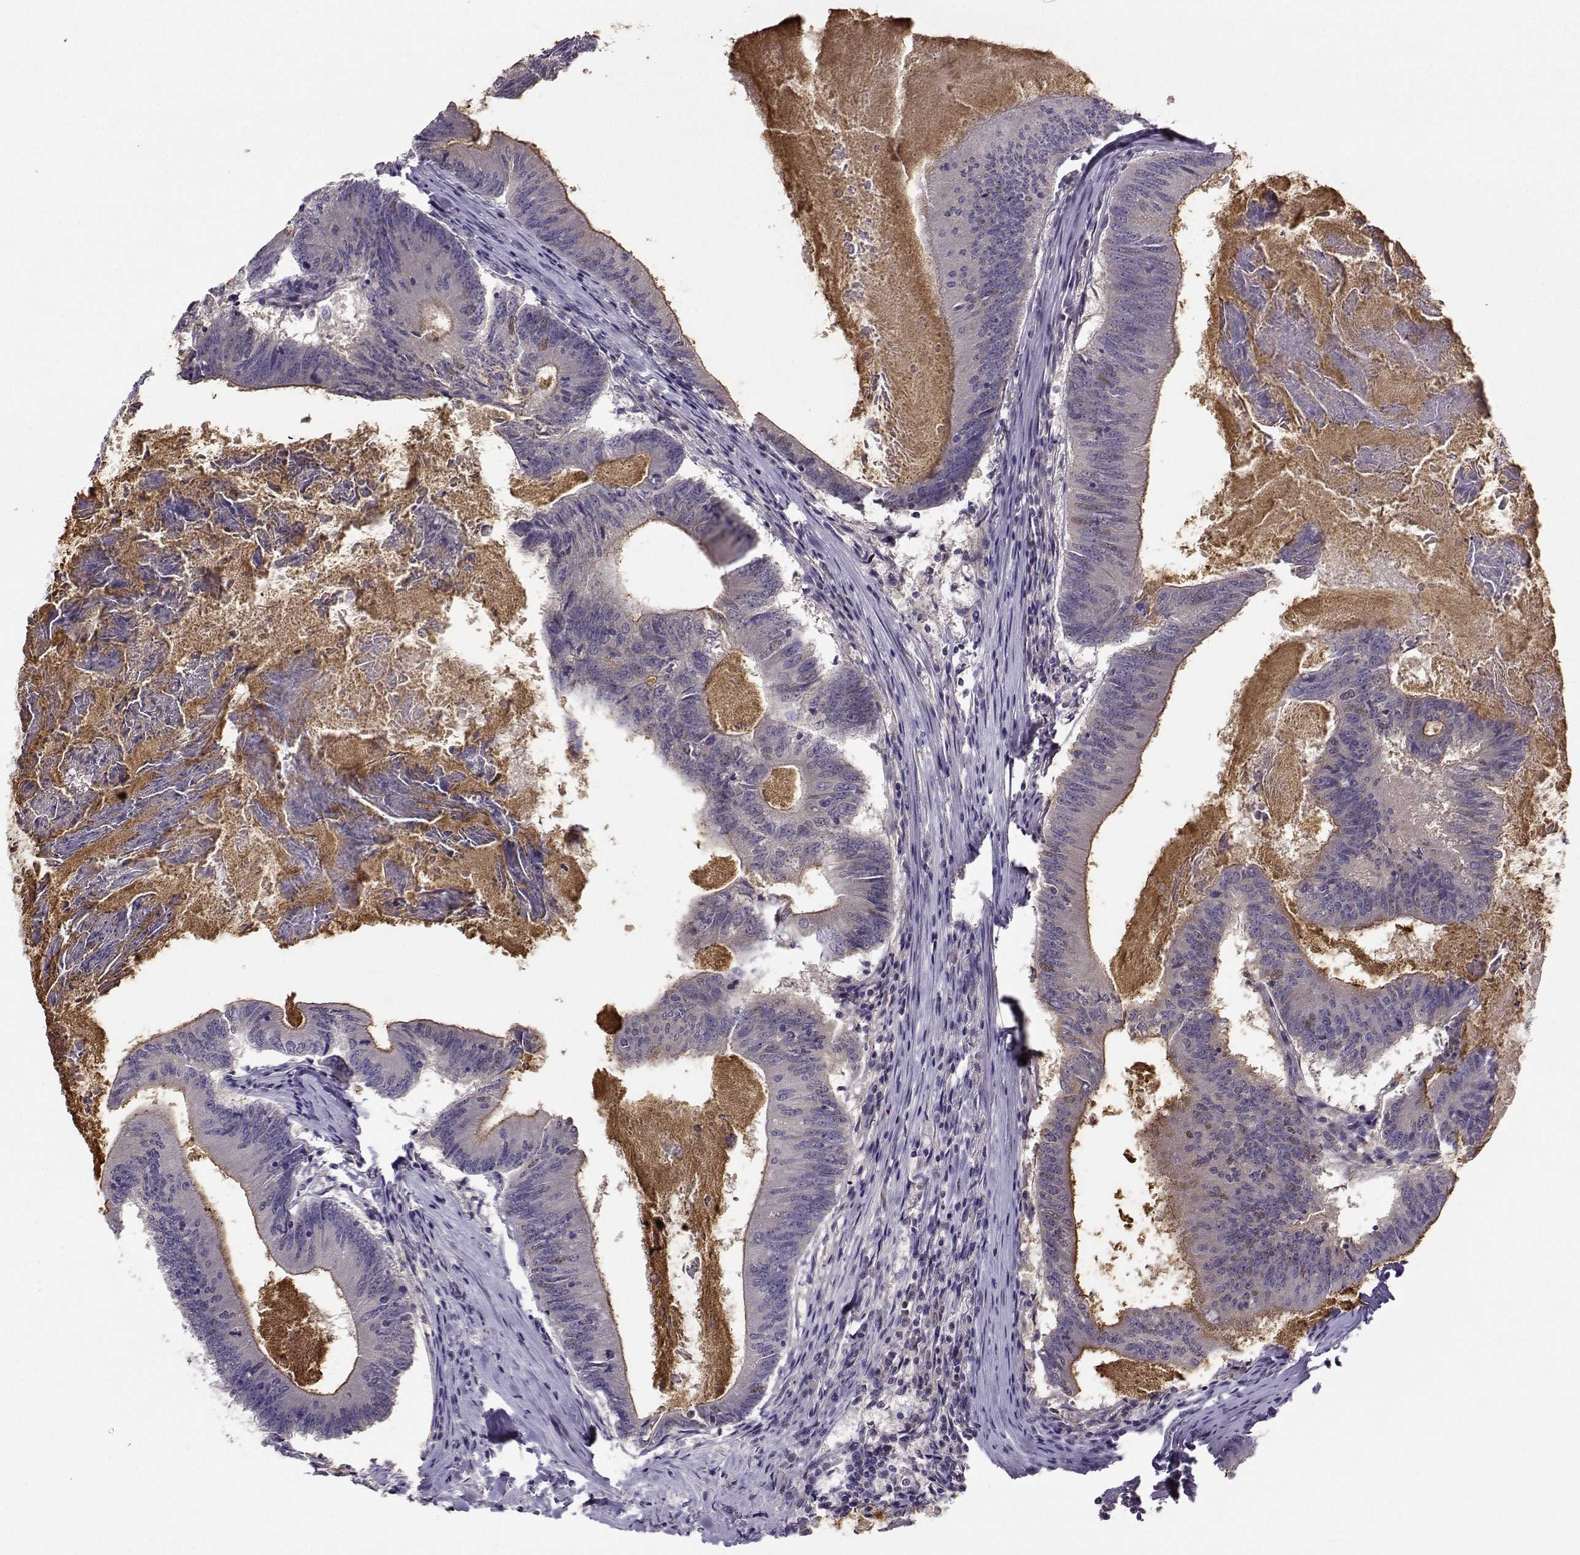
{"staining": {"intensity": "weak", "quantity": "<25%", "location": "cytoplasmic/membranous"}, "tissue": "colorectal cancer", "cell_type": "Tumor cells", "image_type": "cancer", "snomed": [{"axis": "morphology", "description": "Adenocarcinoma, NOS"}, {"axis": "topography", "description": "Colon"}], "caption": "Colorectal cancer (adenocarcinoma) was stained to show a protein in brown. There is no significant expression in tumor cells.", "gene": "FCAMR", "patient": {"sex": "female", "age": 70}}